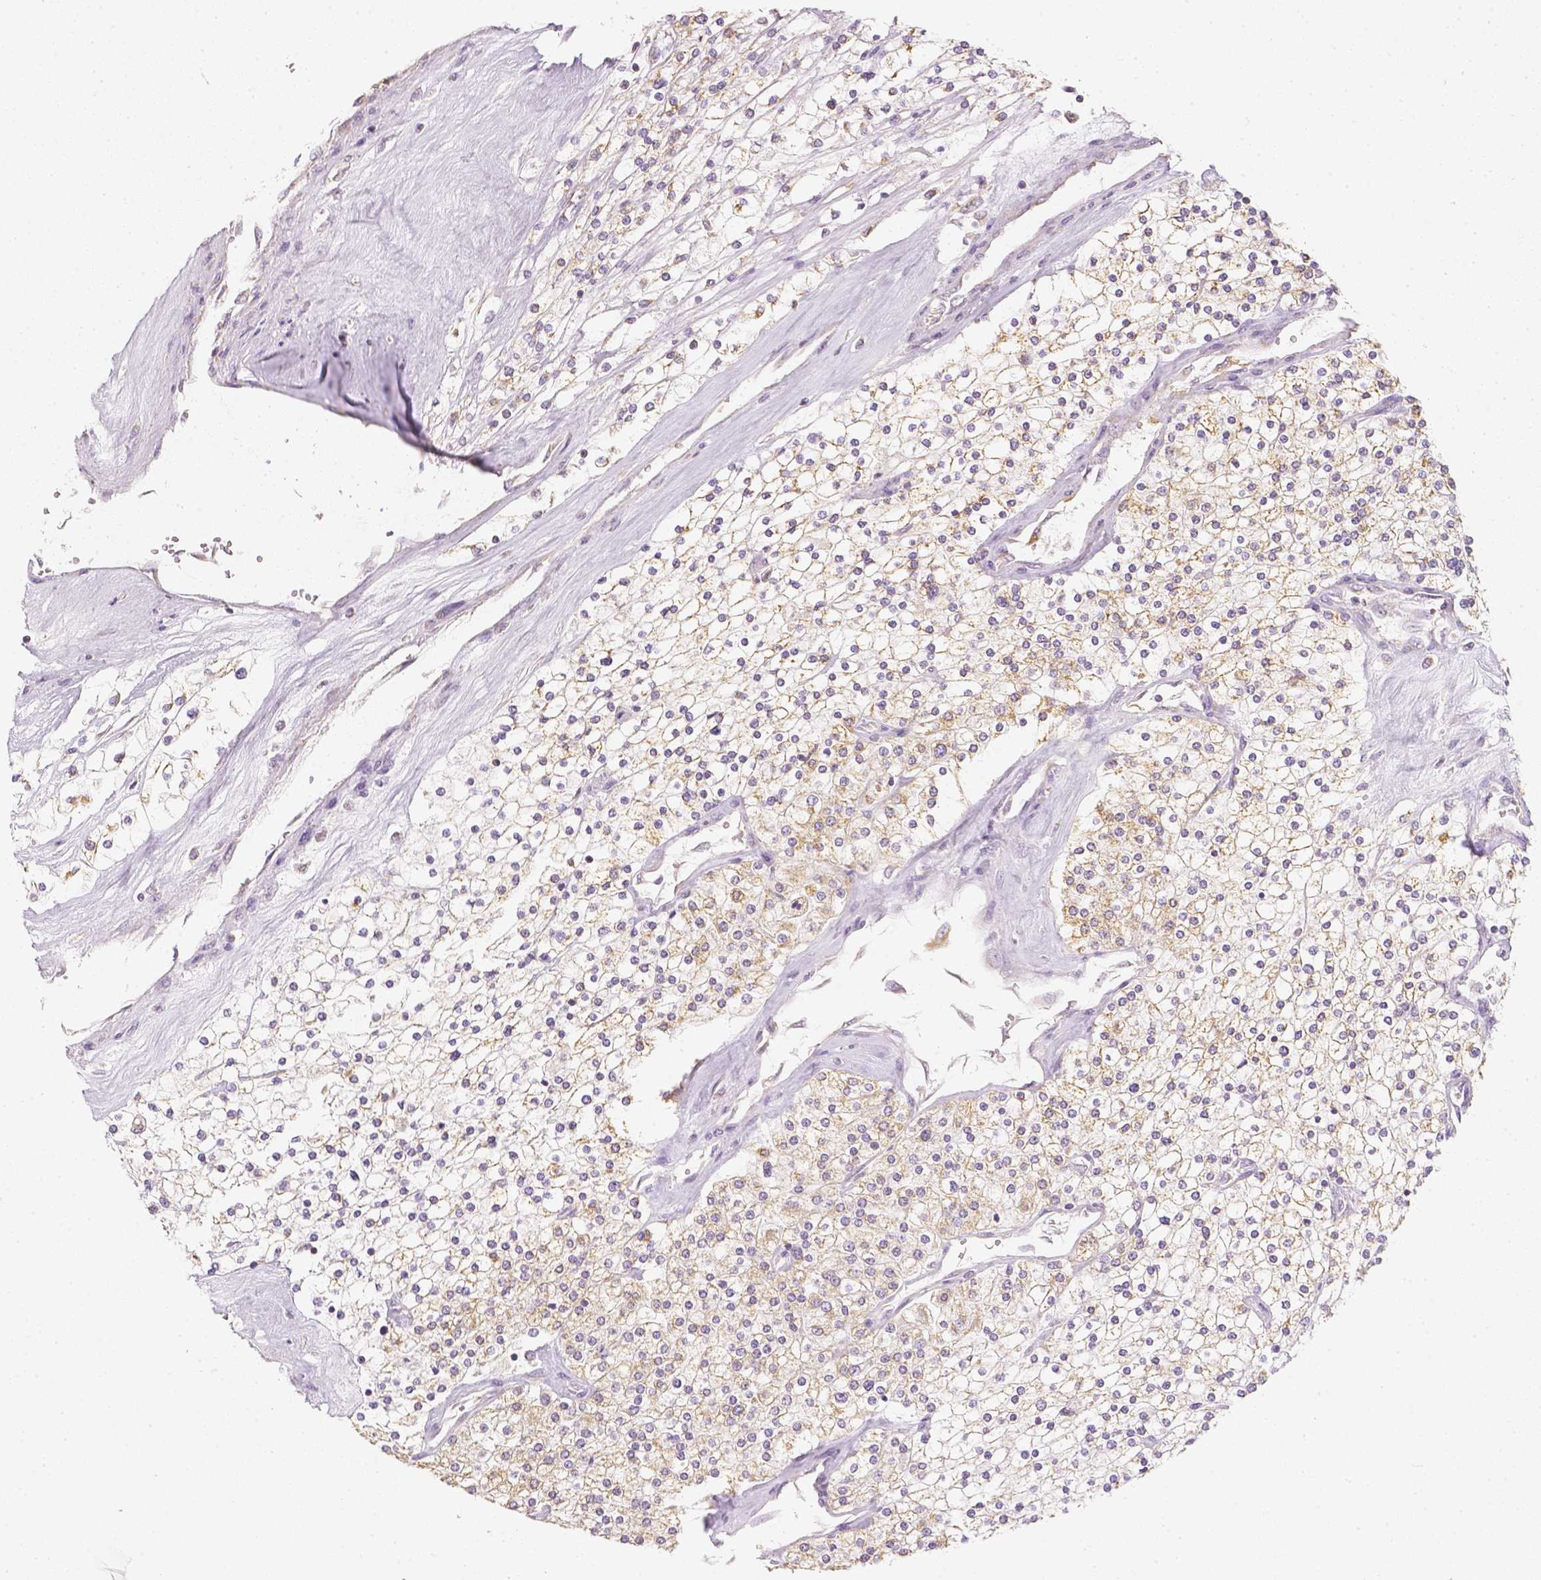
{"staining": {"intensity": "weak", "quantity": ">75%", "location": "cytoplasmic/membranous"}, "tissue": "renal cancer", "cell_type": "Tumor cells", "image_type": "cancer", "snomed": [{"axis": "morphology", "description": "Adenocarcinoma, NOS"}, {"axis": "topography", "description": "Kidney"}], "caption": "This photomicrograph displays immunohistochemistry staining of human adenocarcinoma (renal), with low weak cytoplasmic/membranous positivity in approximately >75% of tumor cells.", "gene": "NVL", "patient": {"sex": "male", "age": 80}}